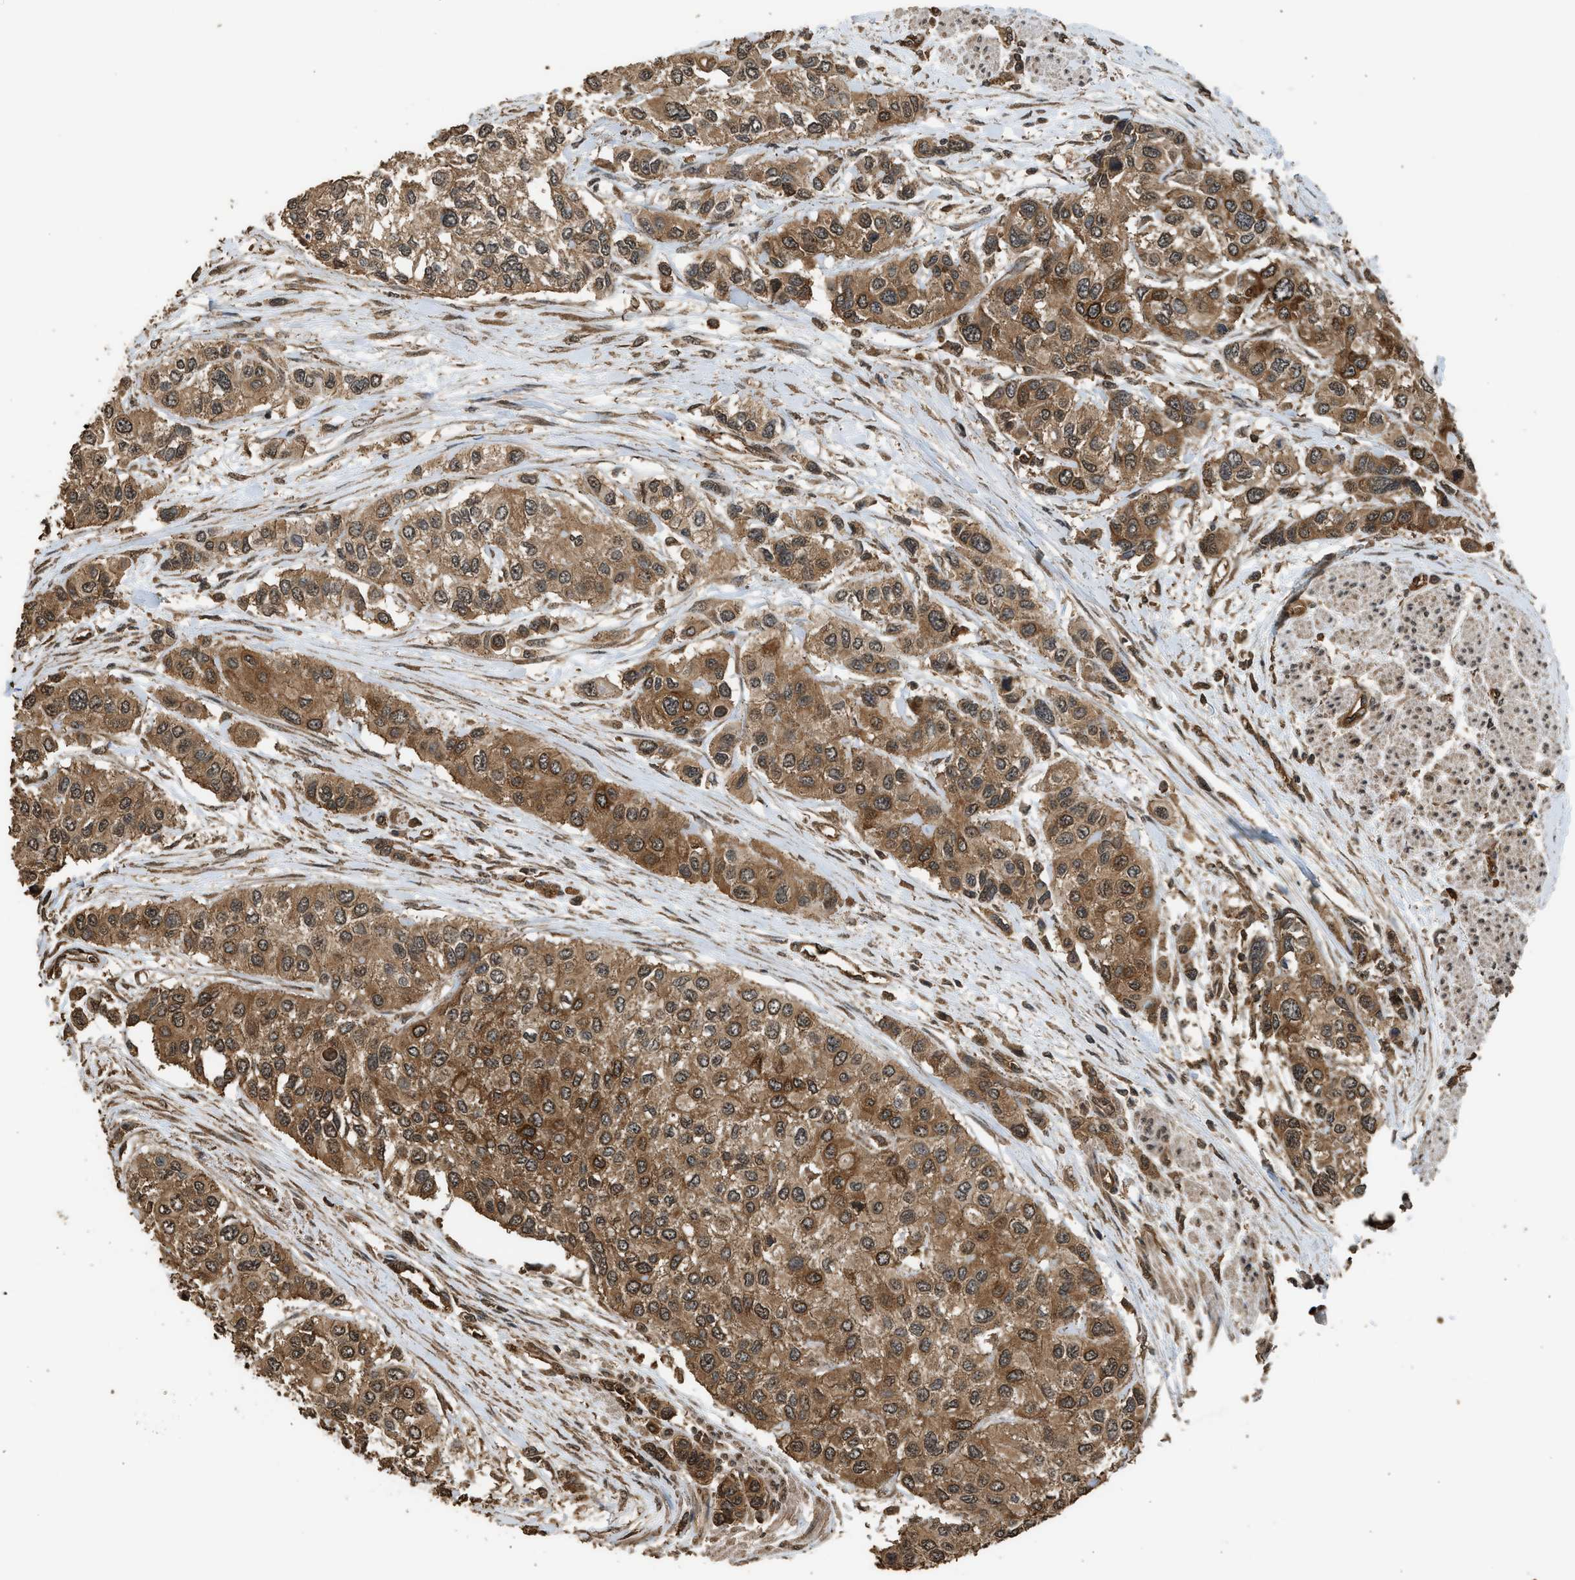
{"staining": {"intensity": "moderate", "quantity": ">75%", "location": "cytoplasmic/membranous"}, "tissue": "urothelial cancer", "cell_type": "Tumor cells", "image_type": "cancer", "snomed": [{"axis": "morphology", "description": "Urothelial carcinoma, High grade"}, {"axis": "topography", "description": "Urinary bladder"}], "caption": "A brown stain highlights moderate cytoplasmic/membranous positivity of a protein in urothelial cancer tumor cells.", "gene": "MYBL2", "patient": {"sex": "female", "age": 56}}